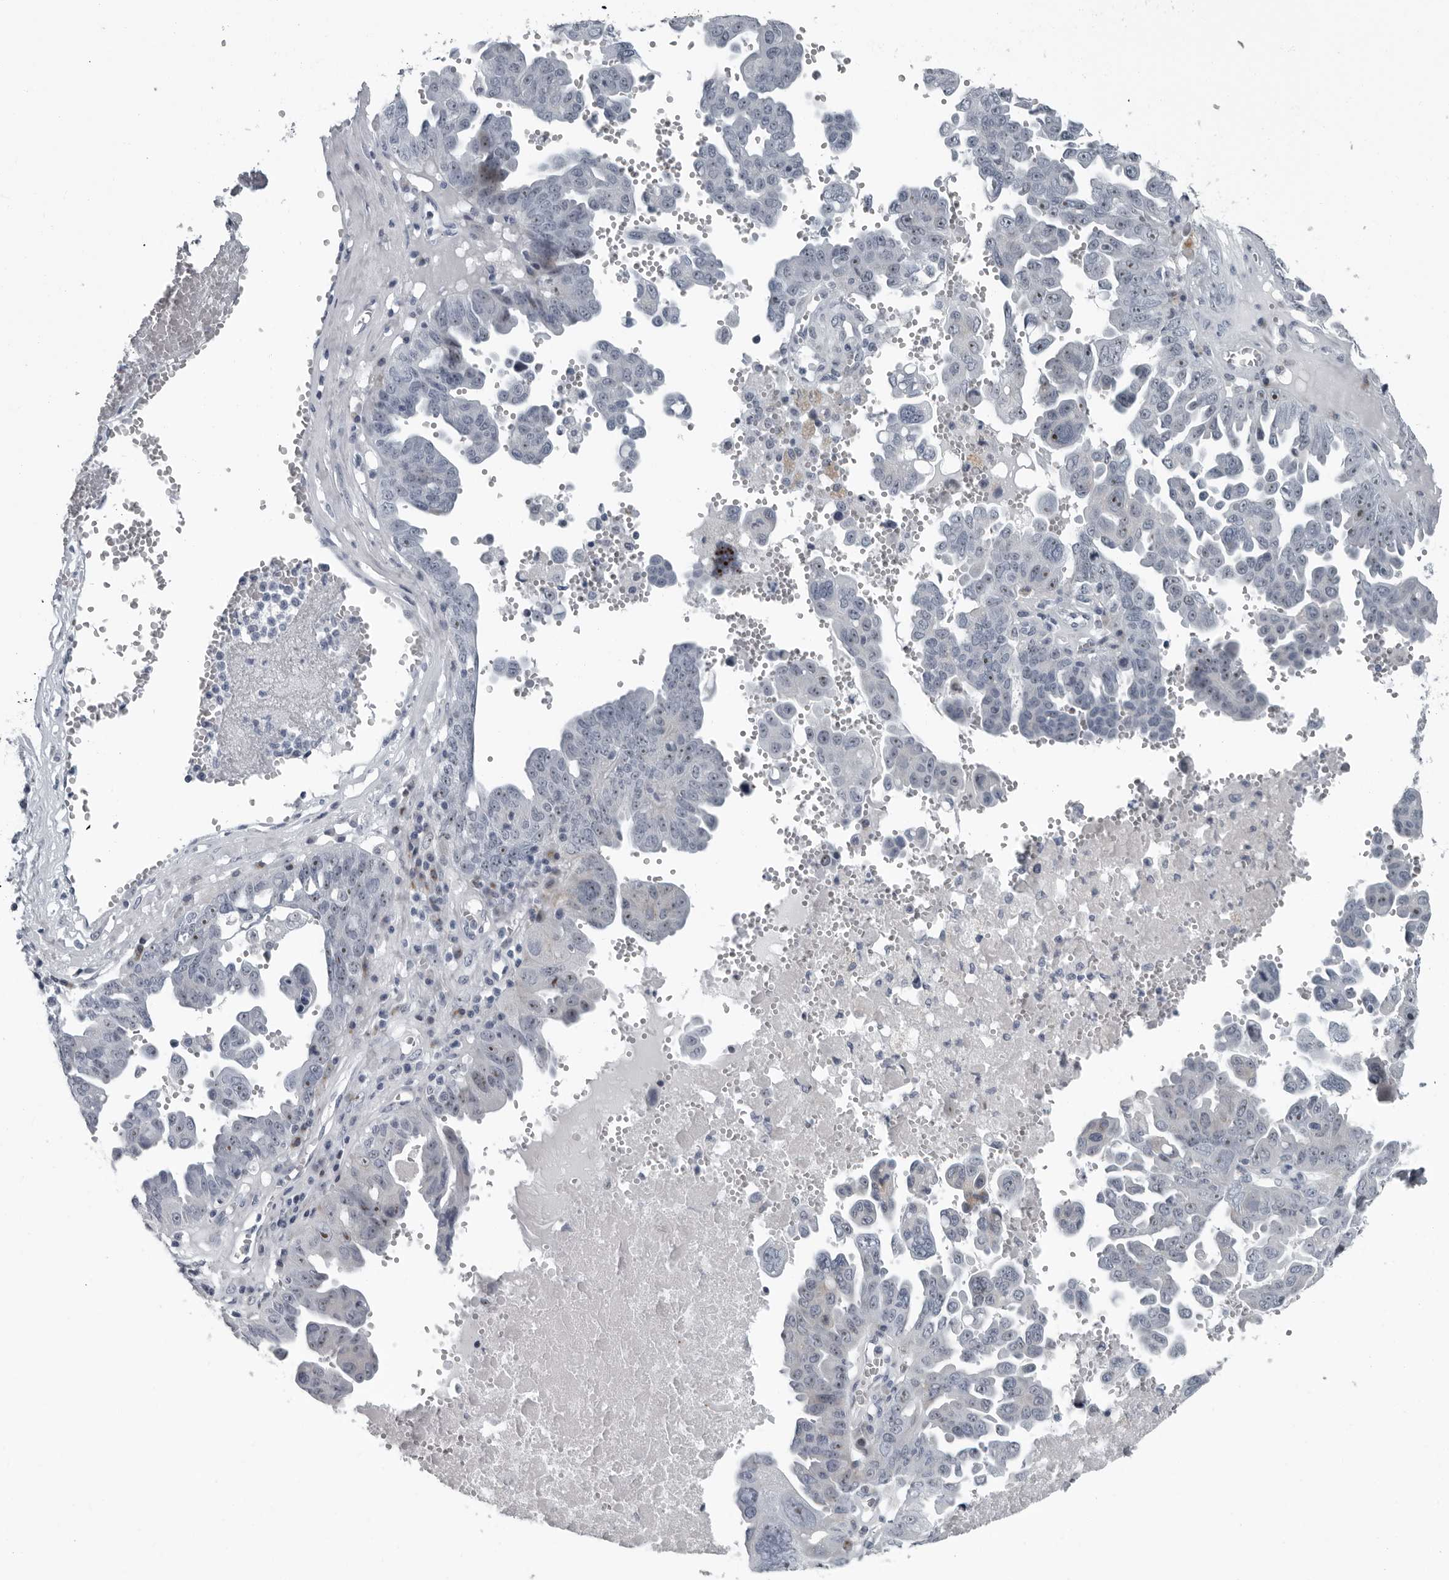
{"staining": {"intensity": "moderate", "quantity": "<25%", "location": "nuclear"}, "tissue": "ovarian cancer", "cell_type": "Tumor cells", "image_type": "cancer", "snomed": [{"axis": "morphology", "description": "Carcinoma, endometroid"}, {"axis": "topography", "description": "Ovary"}], "caption": "Immunohistochemical staining of ovarian endometroid carcinoma reveals low levels of moderate nuclear positivity in approximately <25% of tumor cells.", "gene": "PDCD11", "patient": {"sex": "female", "age": 62}}